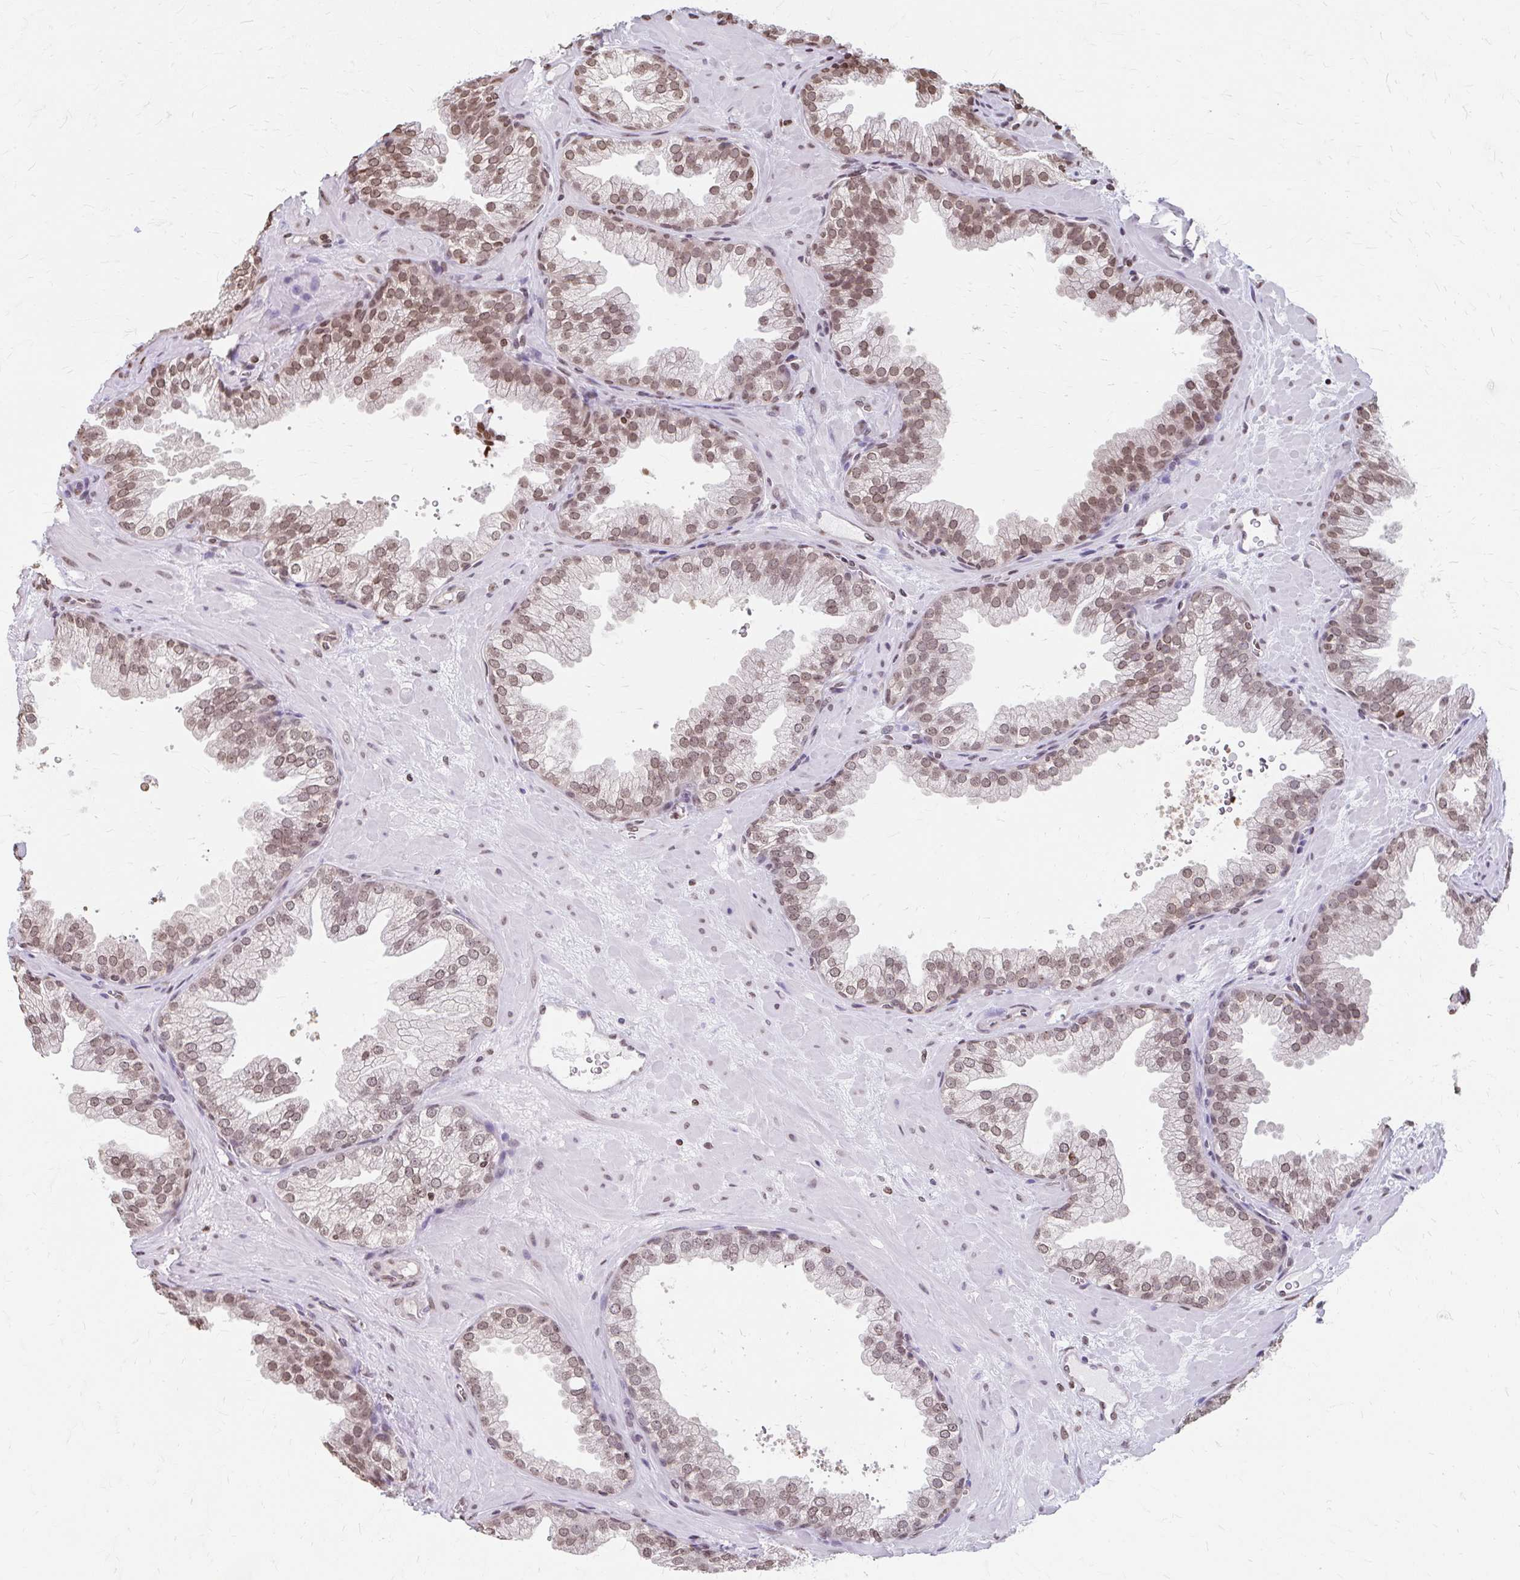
{"staining": {"intensity": "moderate", "quantity": ">75%", "location": "nuclear"}, "tissue": "prostate", "cell_type": "Glandular cells", "image_type": "normal", "snomed": [{"axis": "morphology", "description": "Normal tissue, NOS"}, {"axis": "topography", "description": "Prostate"}], "caption": "Protein expression by immunohistochemistry (IHC) reveals moderate nuclear staining in approximately >75% of glandular cells in unremarkable prostate. (Brightfield microscopy of DAB IHC at high magnification).", "gene": "ORC3", "patient": {"sex": "male", "age": 37}}